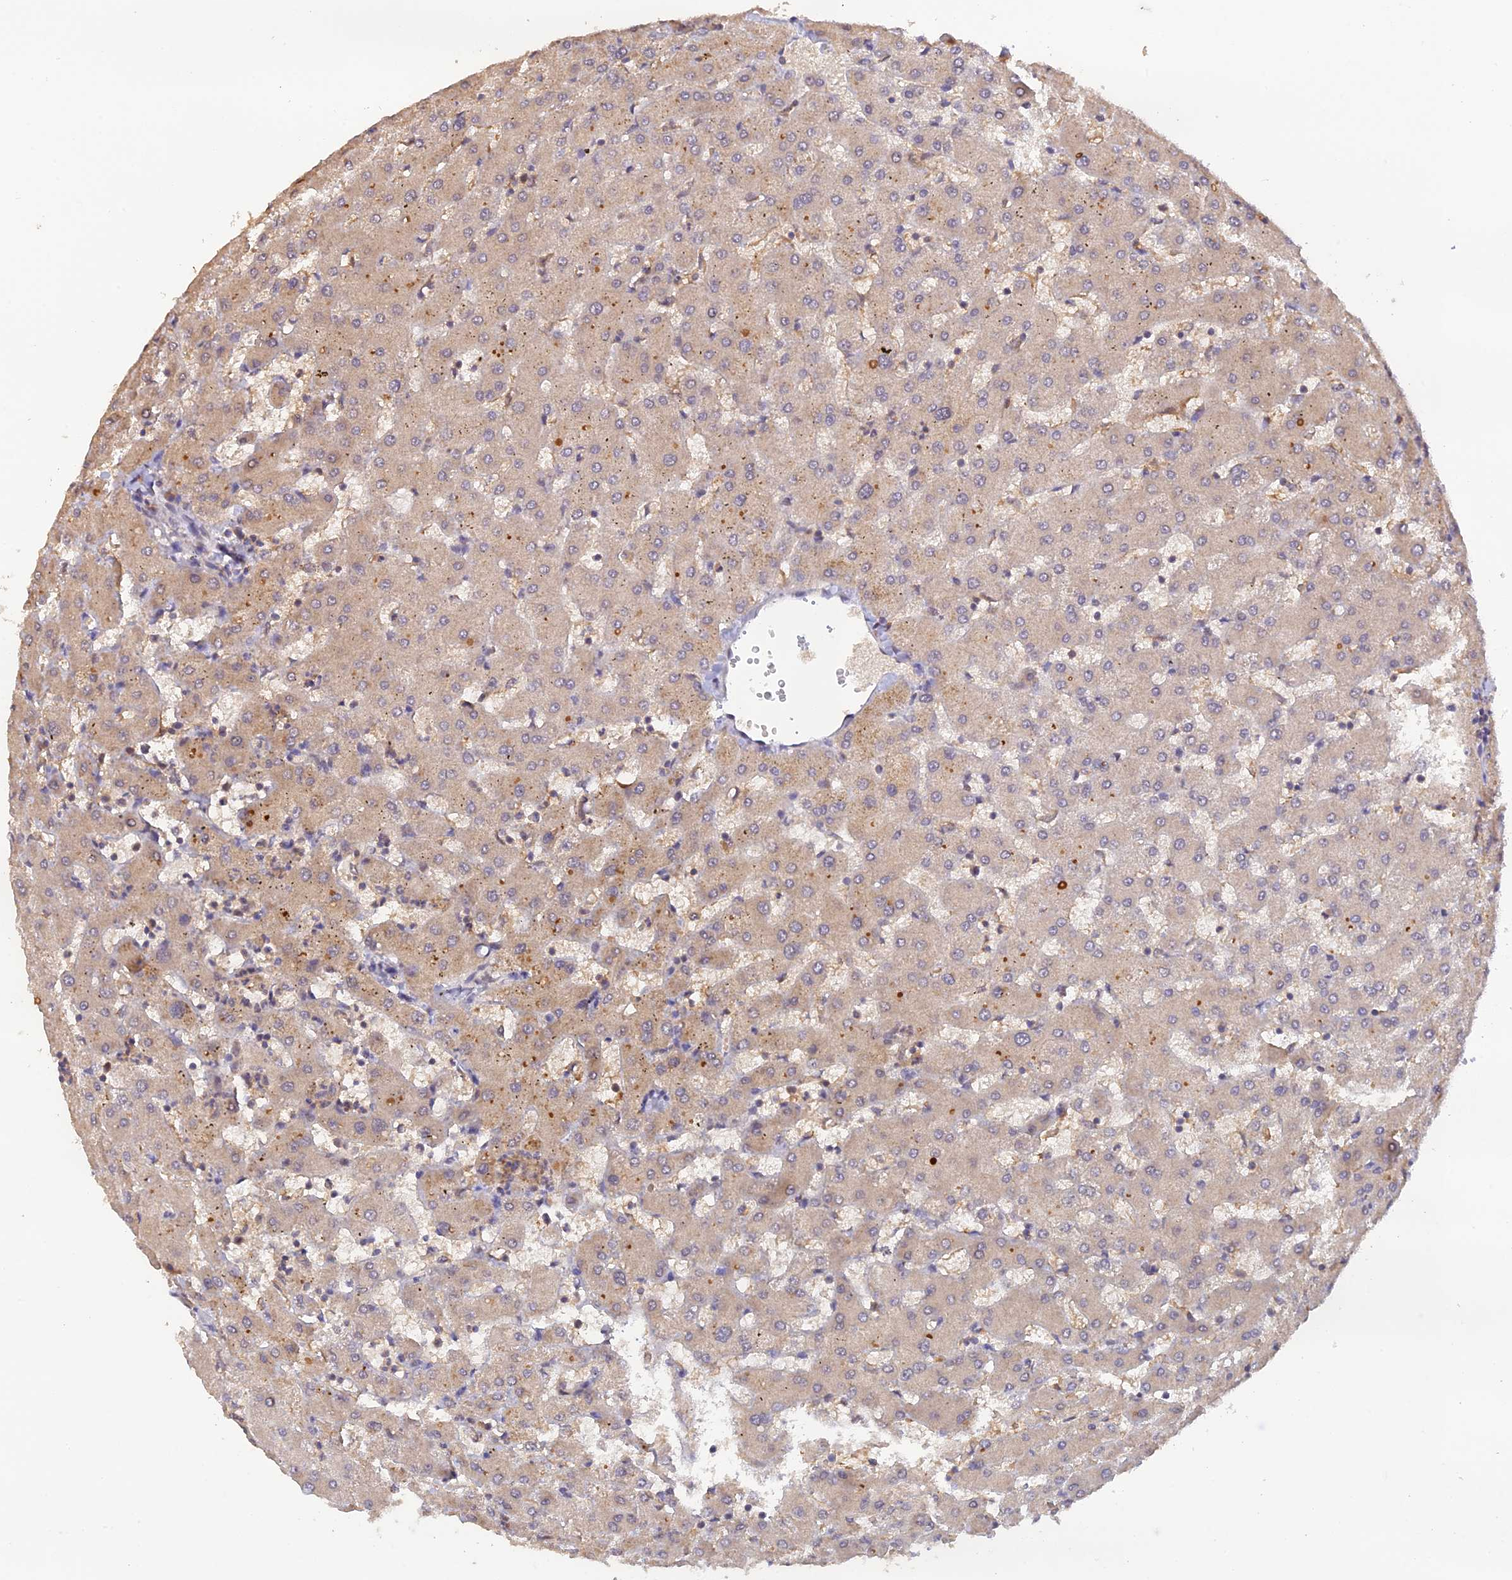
{"staining": {"intensity": "negative", "quantity": "none", "location": "none"}, "tissue": "liver", "cell_type": "Cholangiocytes", "image_type": "normal", "snomed": [{"axis": "morphology", "description": "Normal tissue, NOS"}, {"axis": "topography", "description": "Liver"}], "caption": "Liver stained for a protein using IHC shows no expression cholangiocytes.", "gene": "ZNF436", "patient": {"sex": "female", "age": 63}}